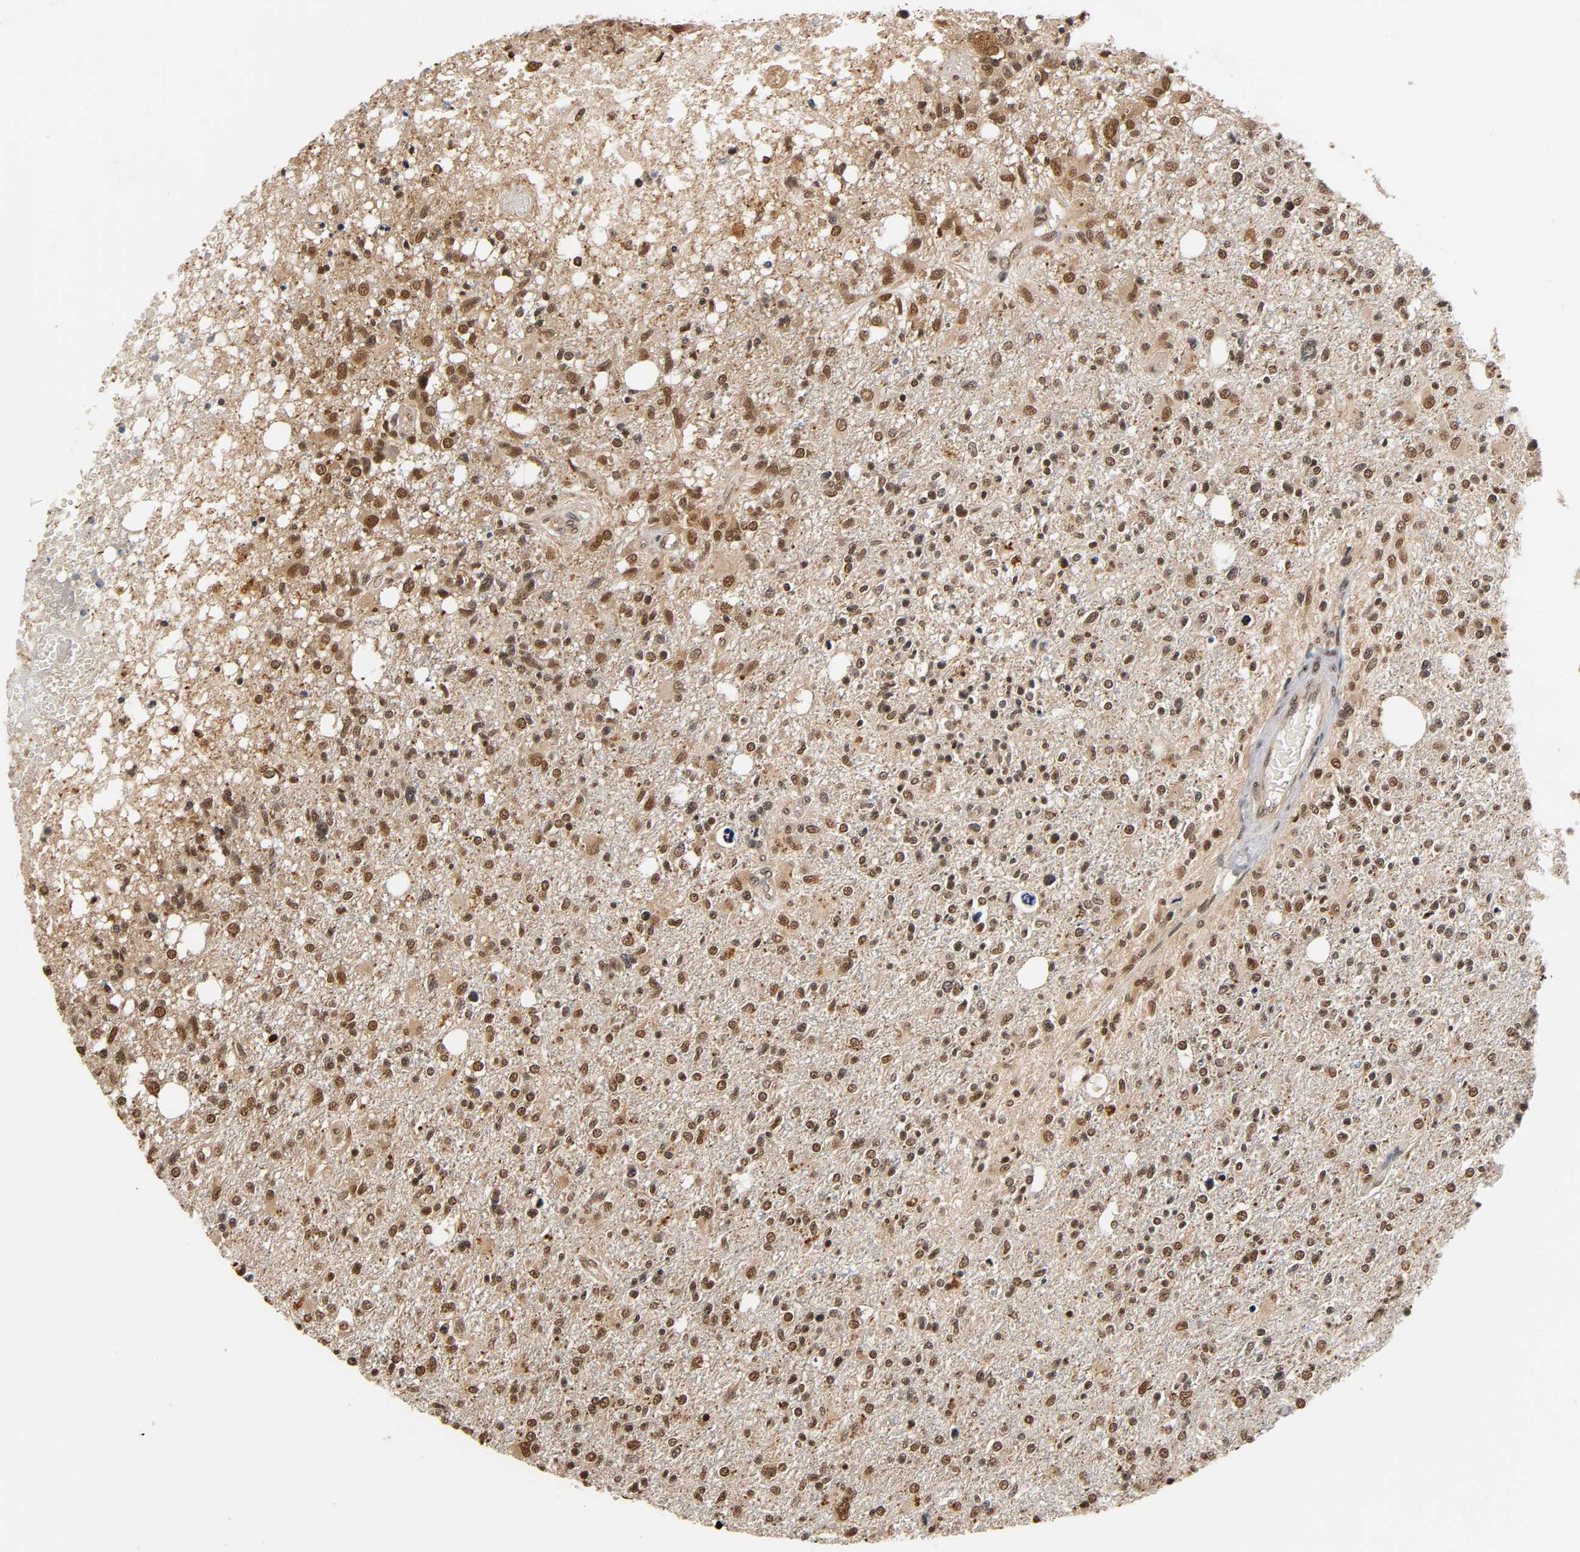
{"staining": {"intensity": "moderate", "quantity": ">75%", "location": "nuclear"}, "tissue": "glioma", "cell_type": "Tumor cells", "image_type": "cancer", "snomed": [{"axis": "morphology", "description": "Glioma, malignant, High grade"}, {"axis": "topography", "description": "Cerebral cortex"}], "caption": "IHC of human glioma reveals medium levels of moderate nuclear staining in approximately >75% of tumor cells.", "gene": "UBC", "patient": {"sex": "male", "age": 76}}